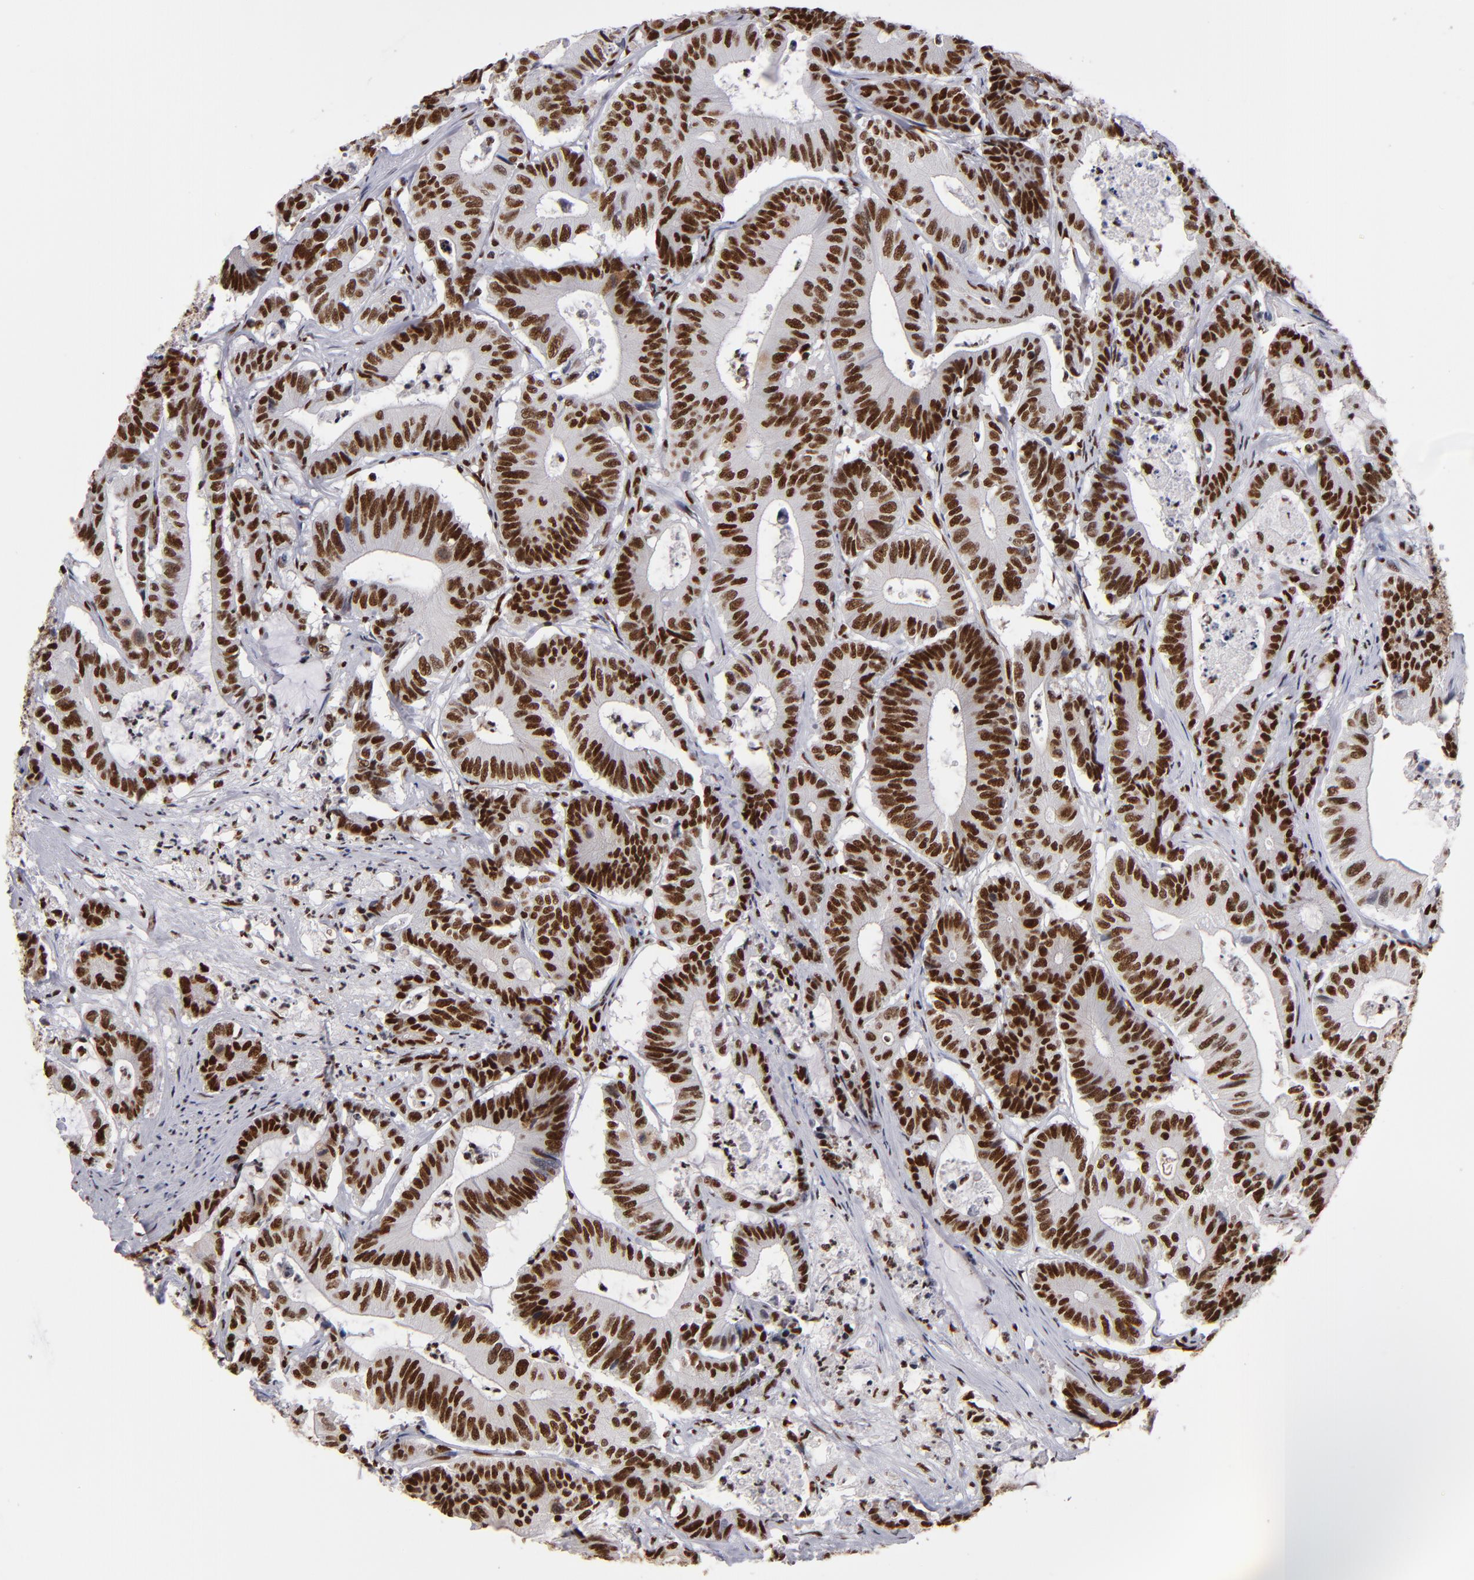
{"staining": {"intensity": "strong", "quantity": ">75%", "location": "nuclear"}, "tissue": "colorectal cancer", "cell_type": "Tumor cells", "image_type": "cancer", "snomed": [{"axis": "morphology", "description": "Adenocarcinoma, NOS"}, {"axis": "topography", "description": "Colon"}], "caption": "Colorectal cancer stained with a protein marker demonstrates strong staining in tumor cells.", "gene": "MRE11", "patient": {"sex": "female", "age": 84}}